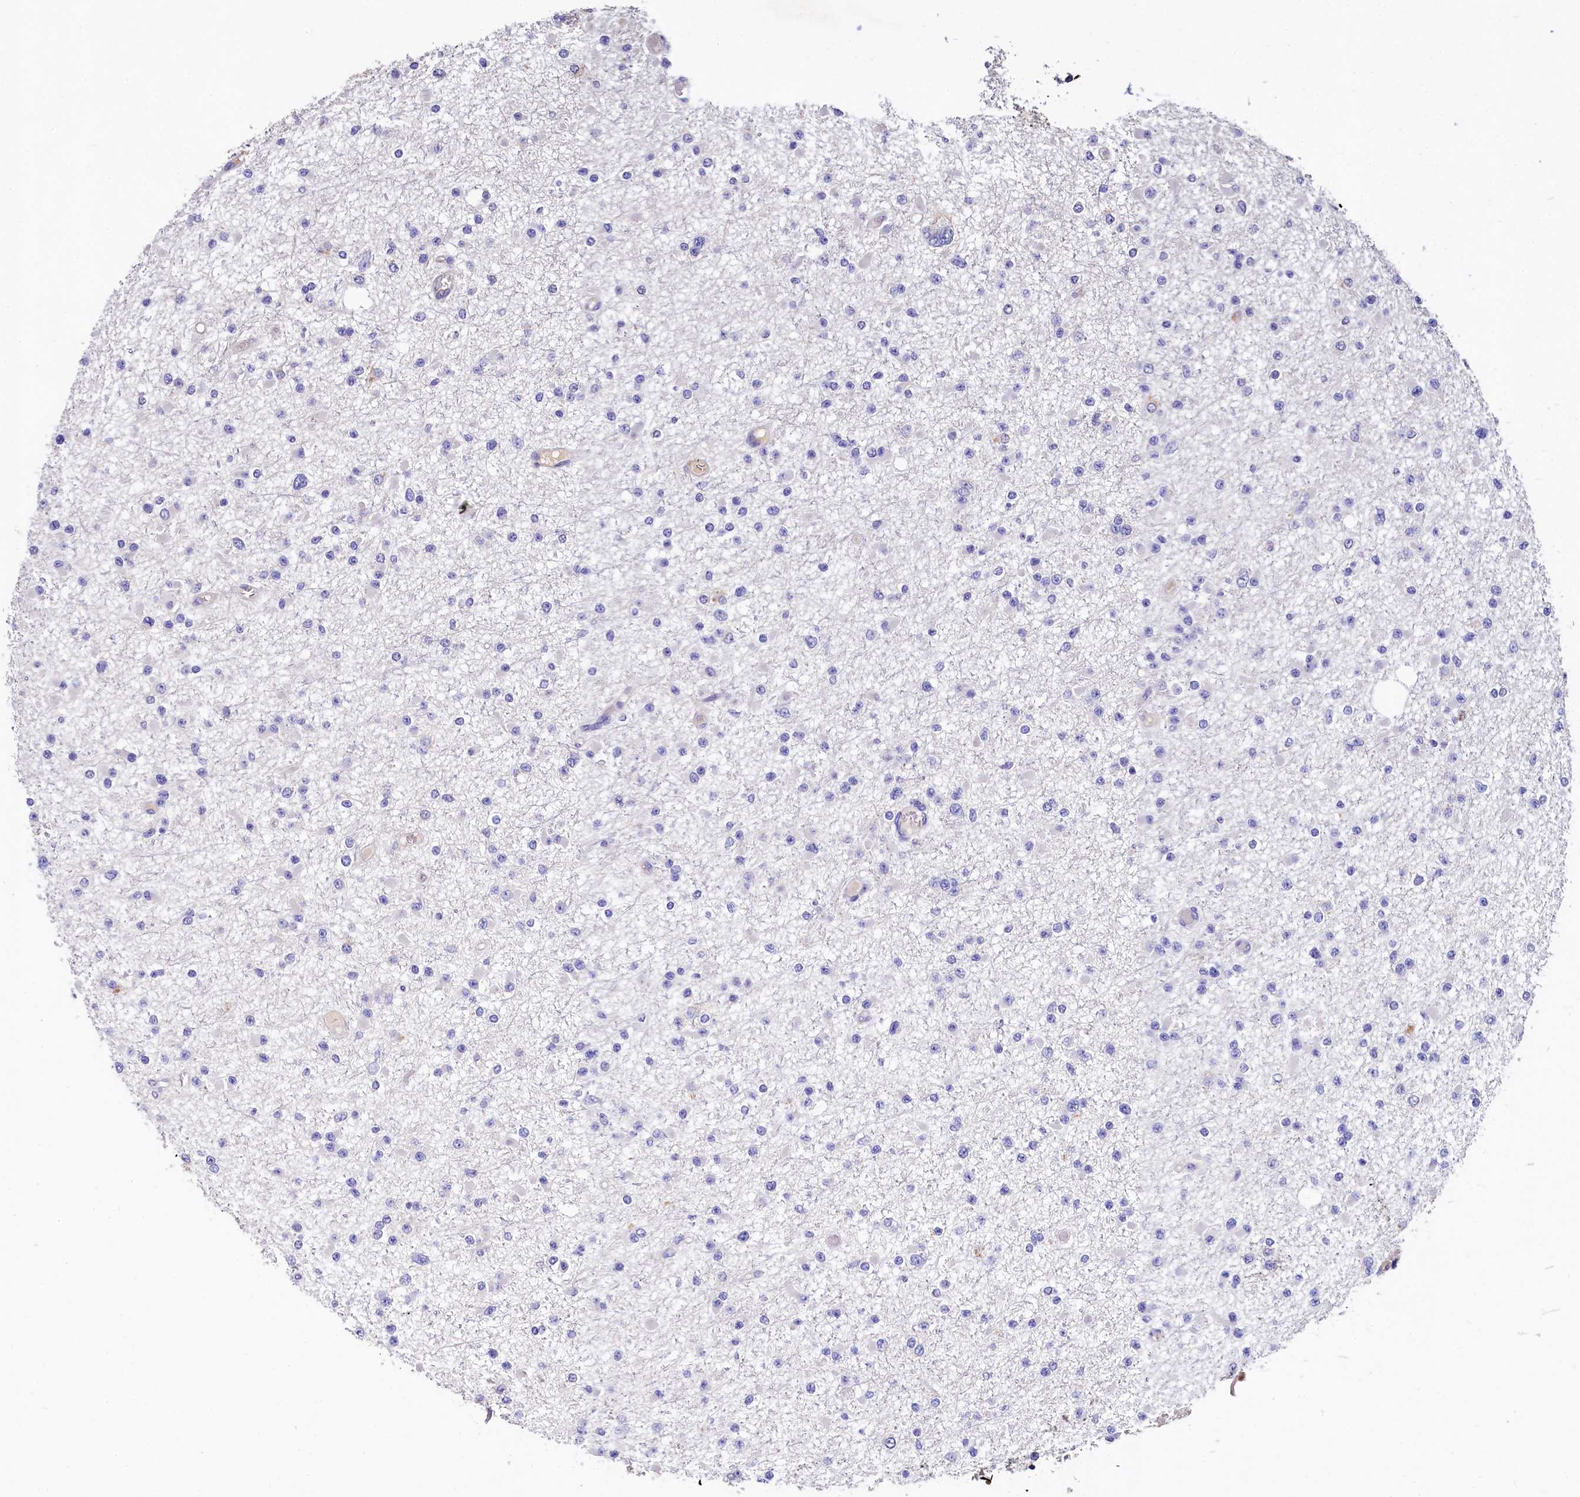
{"staining": {"intensity": "negative", "quantity": "none", "location": "none"}, "tissue": "glioma", "cell_type": "Tumor cells", "image_type": "cancer", "snomed": [{"axis": "morphology", "description": "Glioma, malignant, Low grade"}, {"axis": "topography", "description": "Brain"}], "caption": "IHC micrograph of neoplastic tissue: human glioma stained with DAB exhibits no significant protein expression in tumor cells.", "gene": "EPS8L2", "patient": {"sex": "female", "age": 22}}